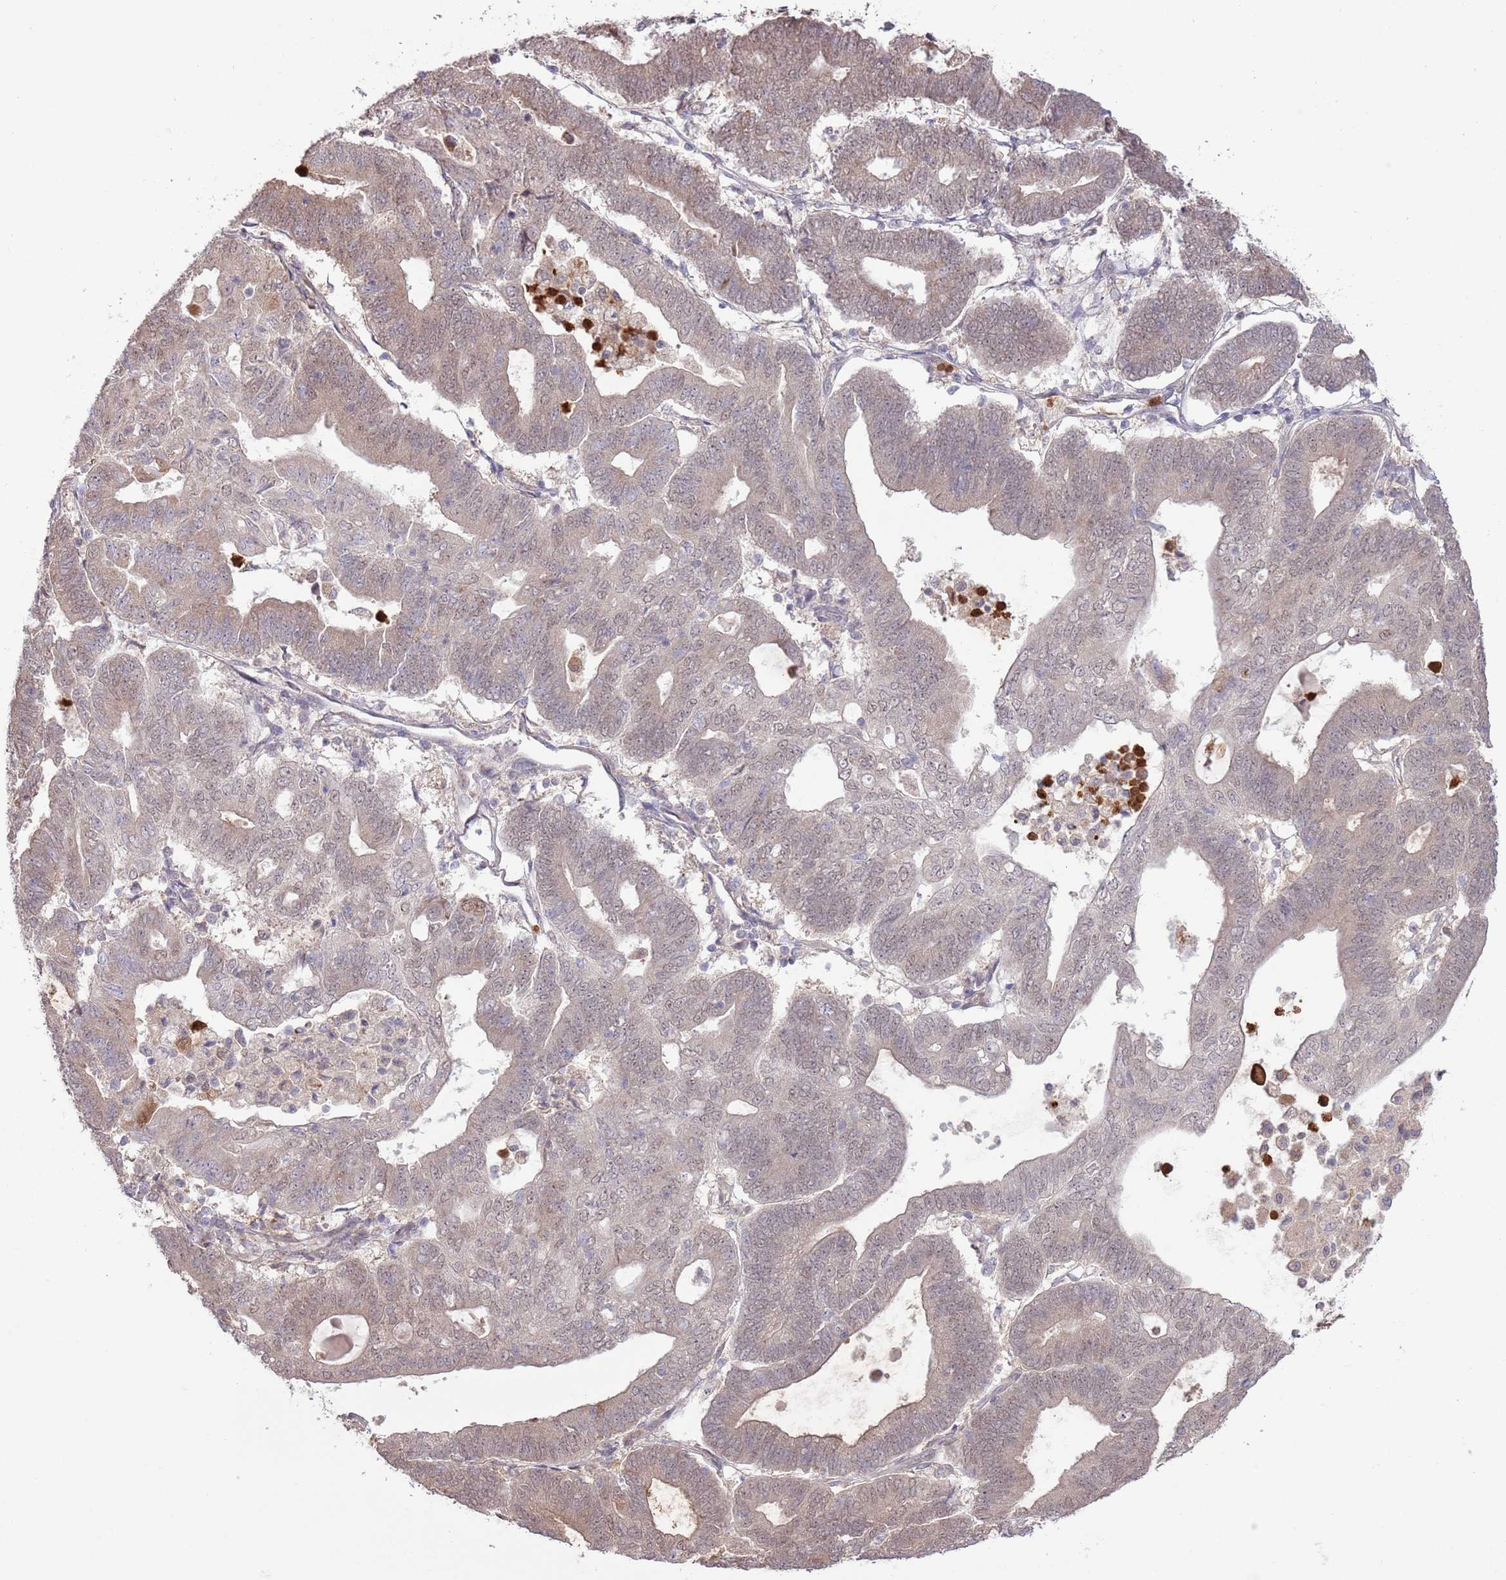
{"staining": {"intensity": "weak", "quantity": "25%-75%", "location": "cytoplasmic/membranous,nuclear"}, "tissue": "endometrial cancer", "cell_type": "Tumor cells", "image_type": "cancer", "snomed": [{"axis": "morphology", "description": "Adenocarcinoma, NOS"}, {"axis": "topography", "description": "Endometrium"}], "caption": "Immunohistochemical staining of endometrial adenocarcinoma reveals low levels of weak cytoplasmic/membranous and nuclear positivity in about 25%-75% of tumor cells. (brown staining indicates protein expression, while blue staining denotes nuclei).", "gene": "AMIGO1", "patient": {"sex": "female", "age": 70}}